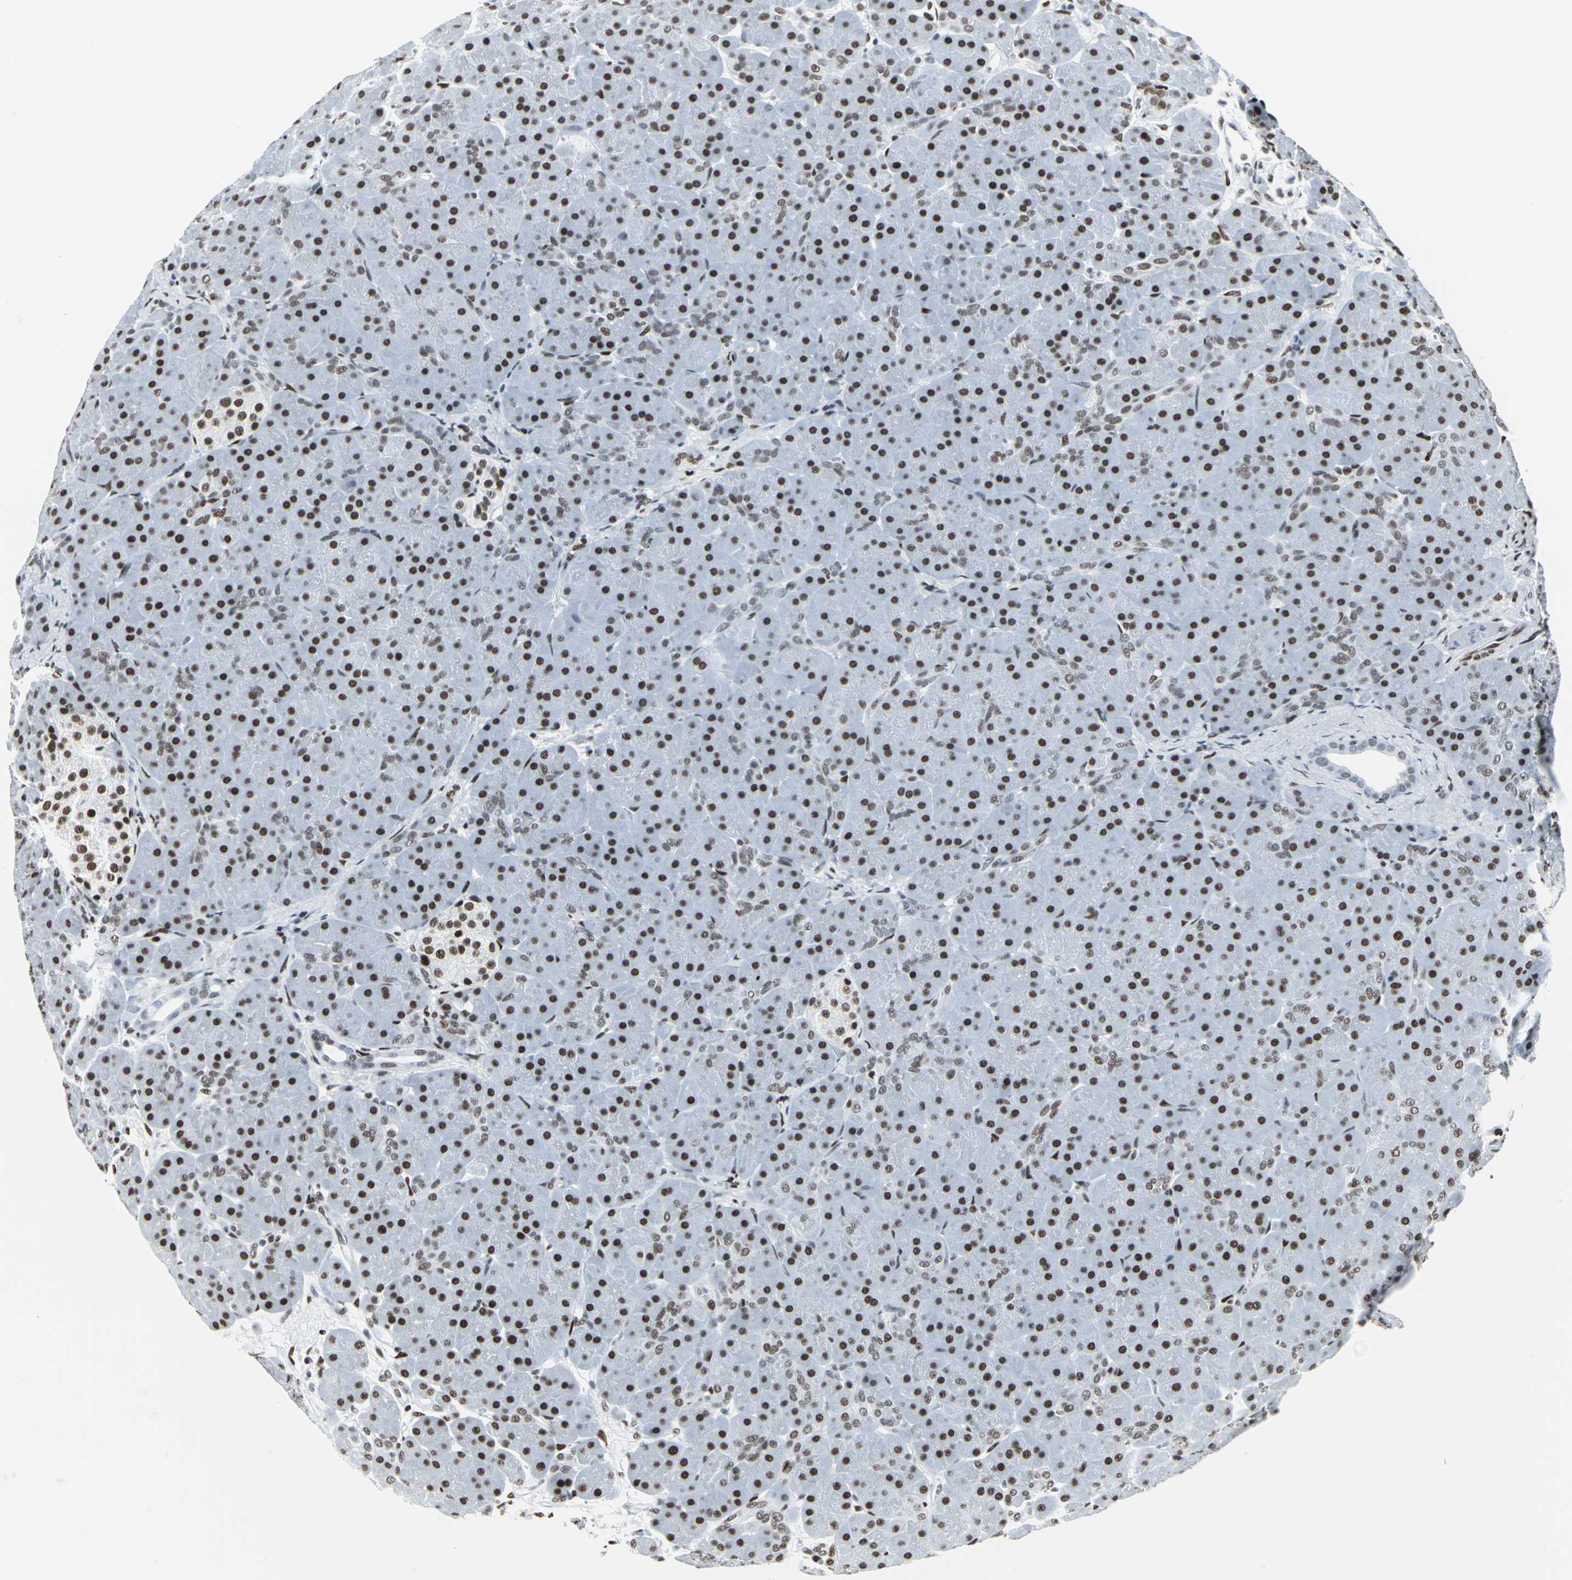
{"staining": {"intensity": "strong", "quantity": ">75%", "location": "nuclear"}, "tissue": "pancreas", "cell_type": "Exocrine glandular cells", "image_type": "normal", "snomed": [{"axis": "morphology", "description": "Normal tissue, NOS"}, {"axis": "topography", "description": "Pancreas"}], "caption": "Protein staining of unremarkable pancreas shows strong nuclear expression in approximately >75% of exocrine glandular cells.", "gene": "HDAC2", "patient": {"sex": "male", "age": 66}}